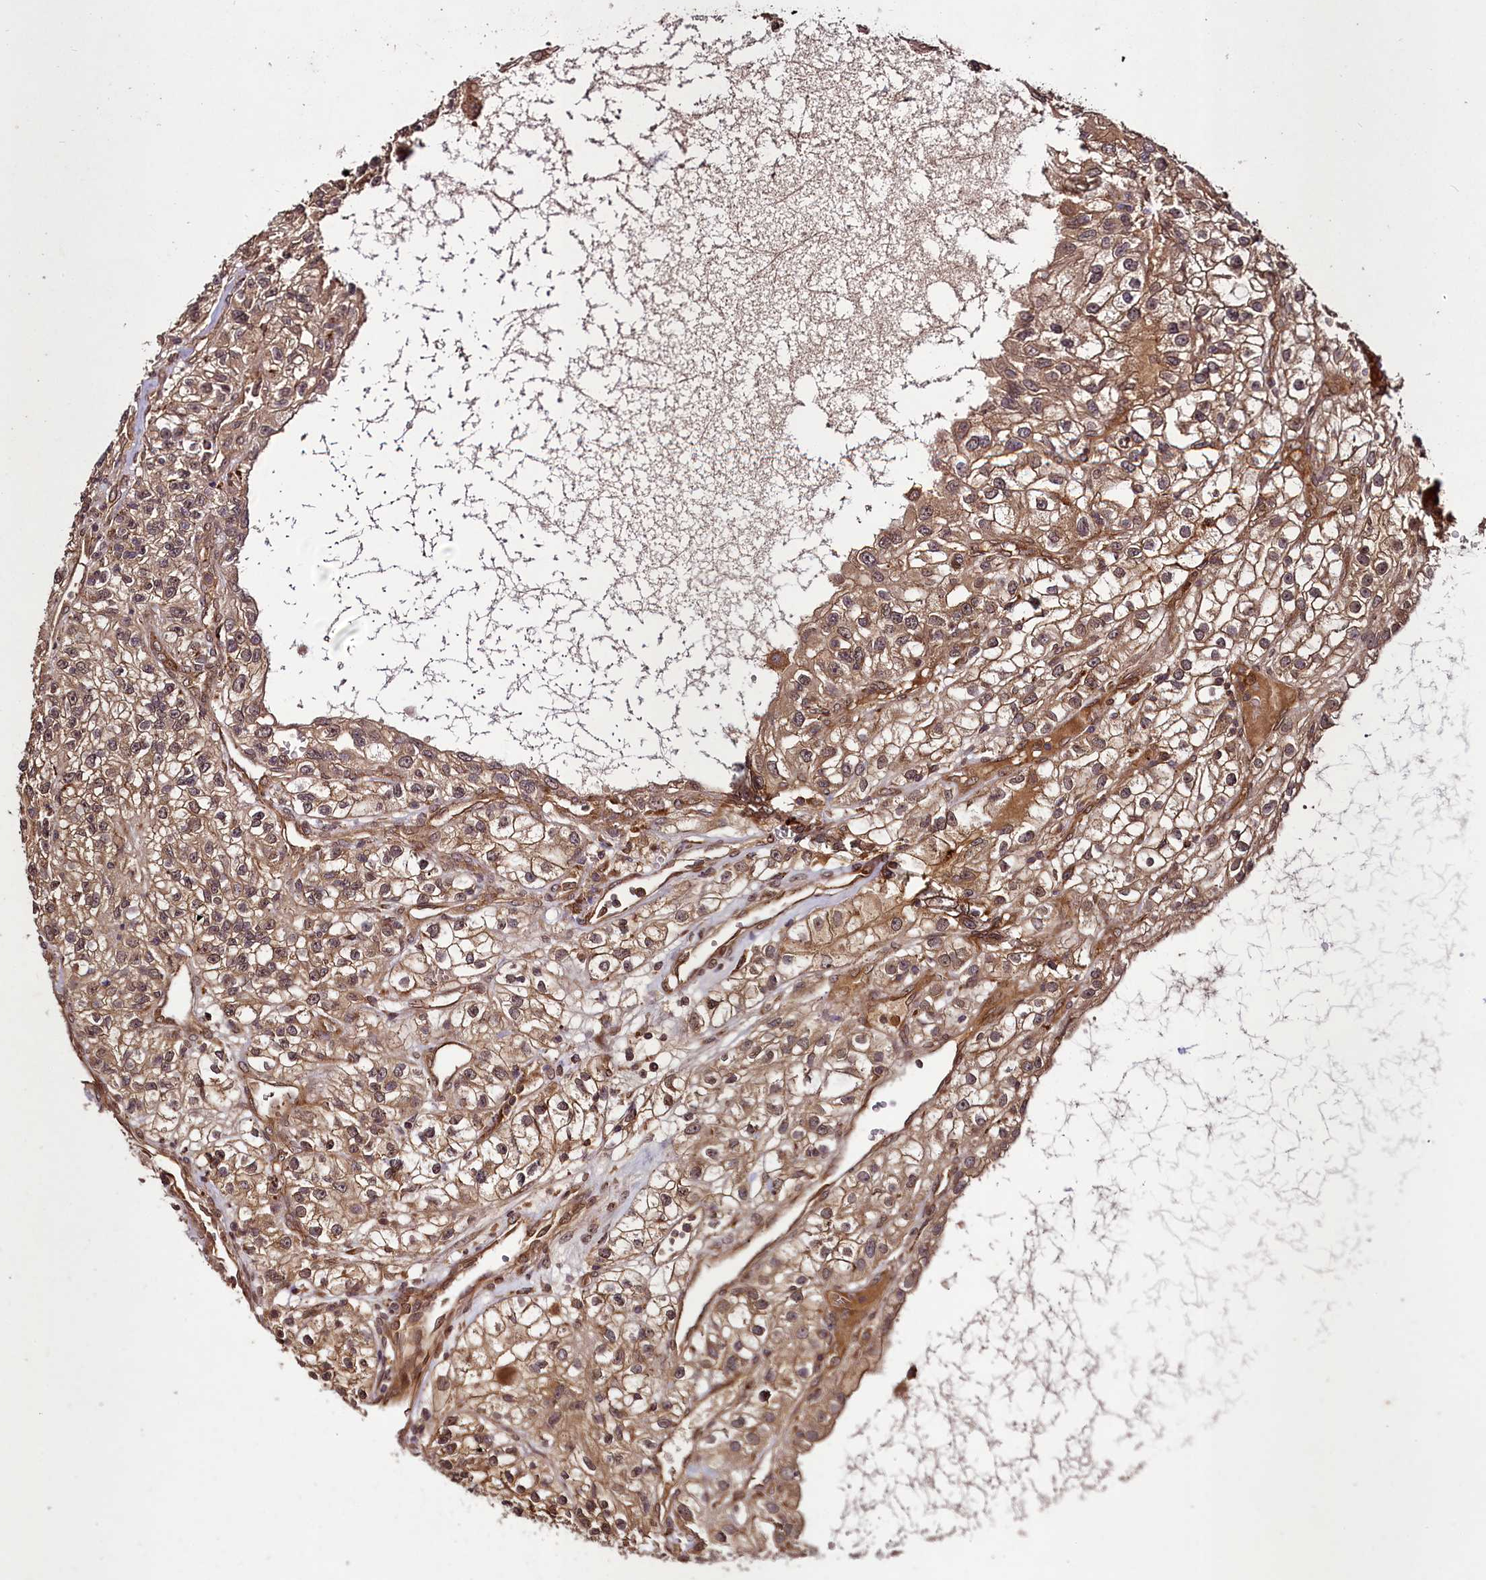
{"staining": {"intensity": "moderate", "quantity": ">75%", "location": "cytoplasmic/membranous,nuclear"}, "tissue": "renal cancer", "cell_type": "Tumor cells", "image_type": "cancer", "snomed": [{"axis": "morphology", "description": "Adenocarcinoma, NOS"}, {"axis": "topography", "description": "Kidney"}], "caption": "Tumor cells show moderate cytoplasmic/membranous and nuclear staining in approximately >75% of cells in renal cancer.", "gene": "DCP1B", "patient": {"sex": "female", "age": 57}}